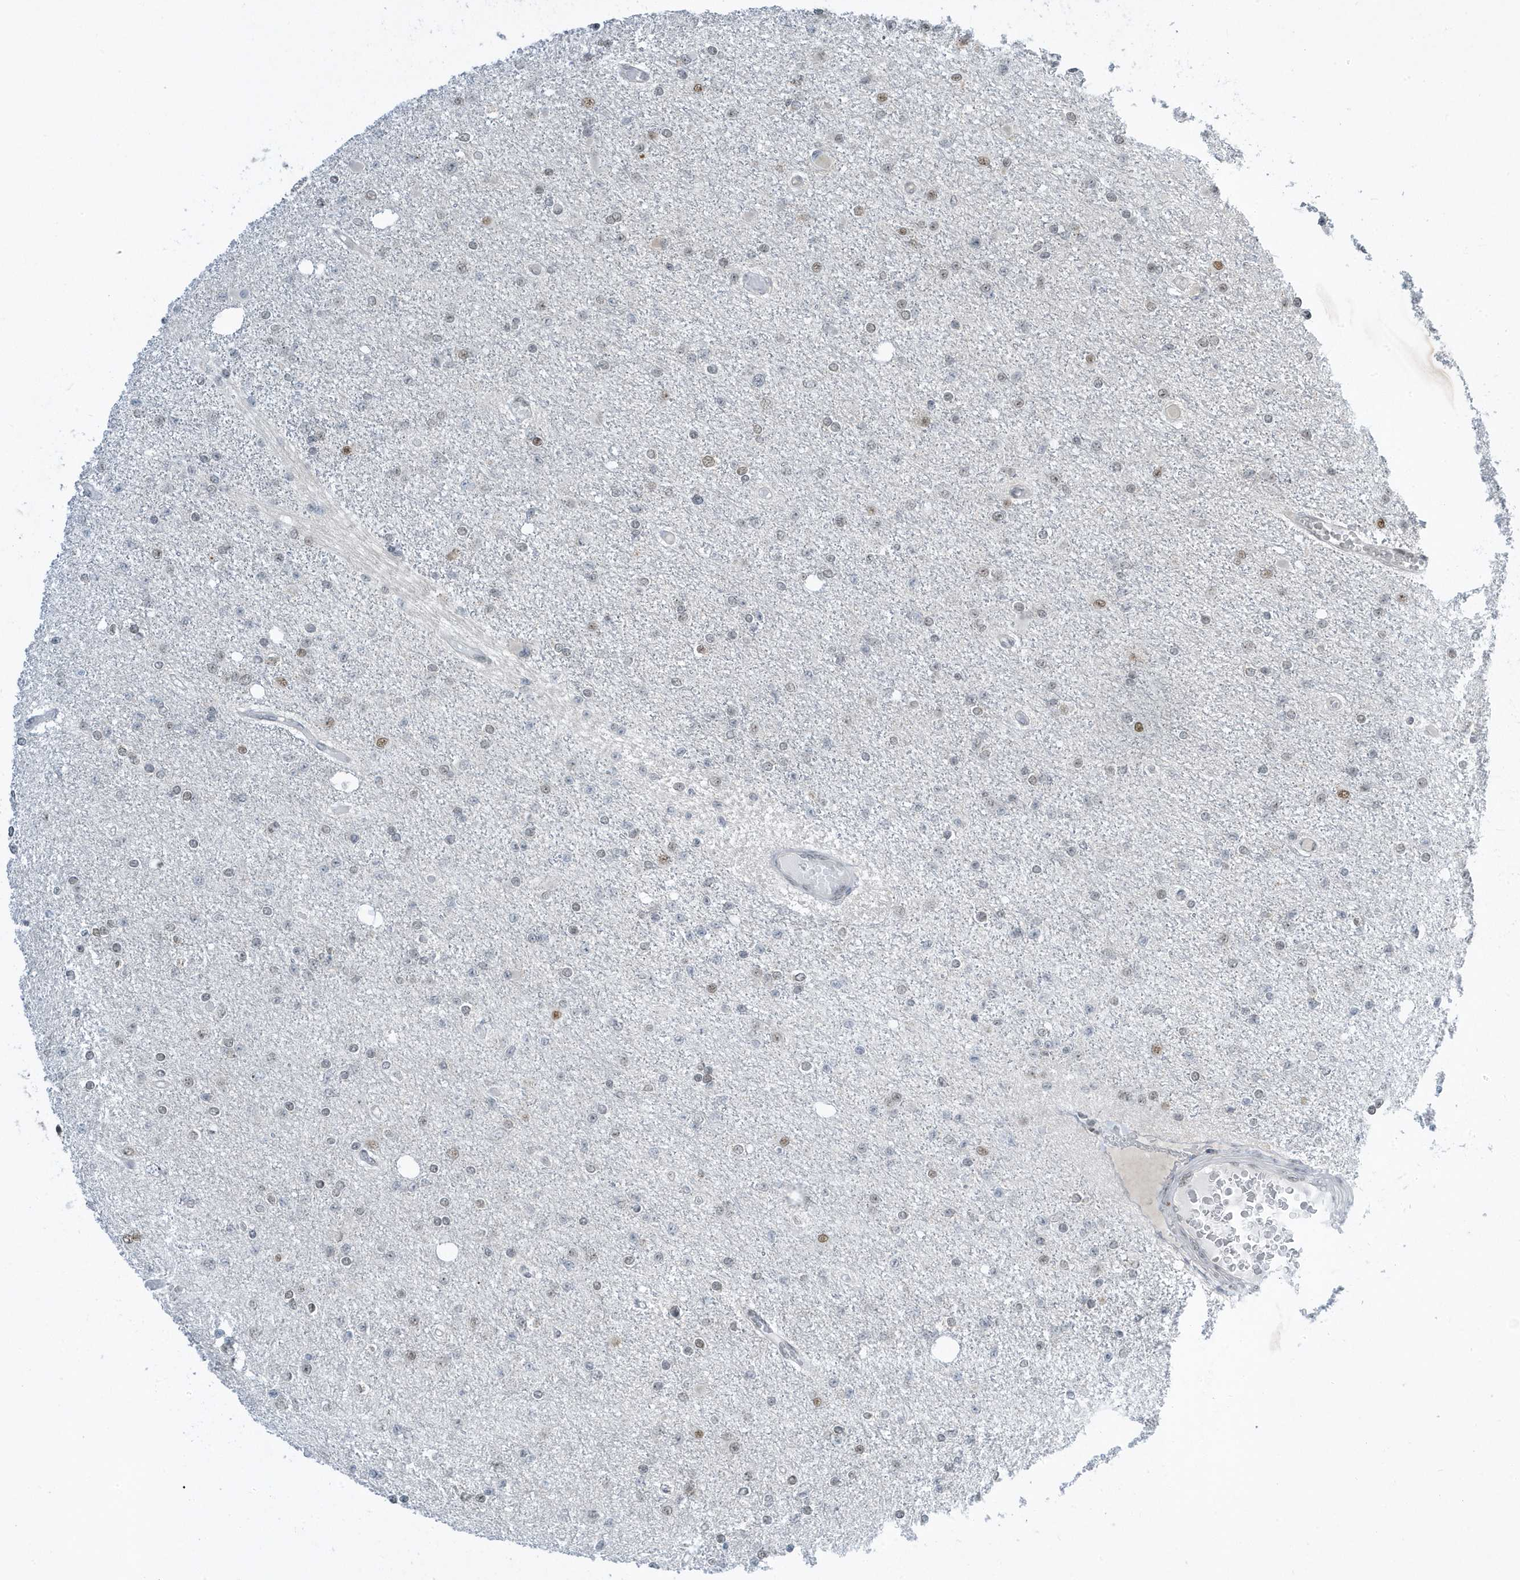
{"staining": {"intensity": "negative", "quantity": "none", "location": "none"}, "tissue": "glioma", "cell_type": "Tumor cells", "image_type": "cancer", "snomed": [{"axis": "morphology", "description": "Glioma, malignant, Low grade"}, {"axis": "topography", "description": "Brain"}], "caption": "Immunohistochemical staining of human malignant glioma (low-grade) exhibits no significant staining in tumor cells.", "gene": "ZNF740", "patient": {"sex": "female", "age": 22}}